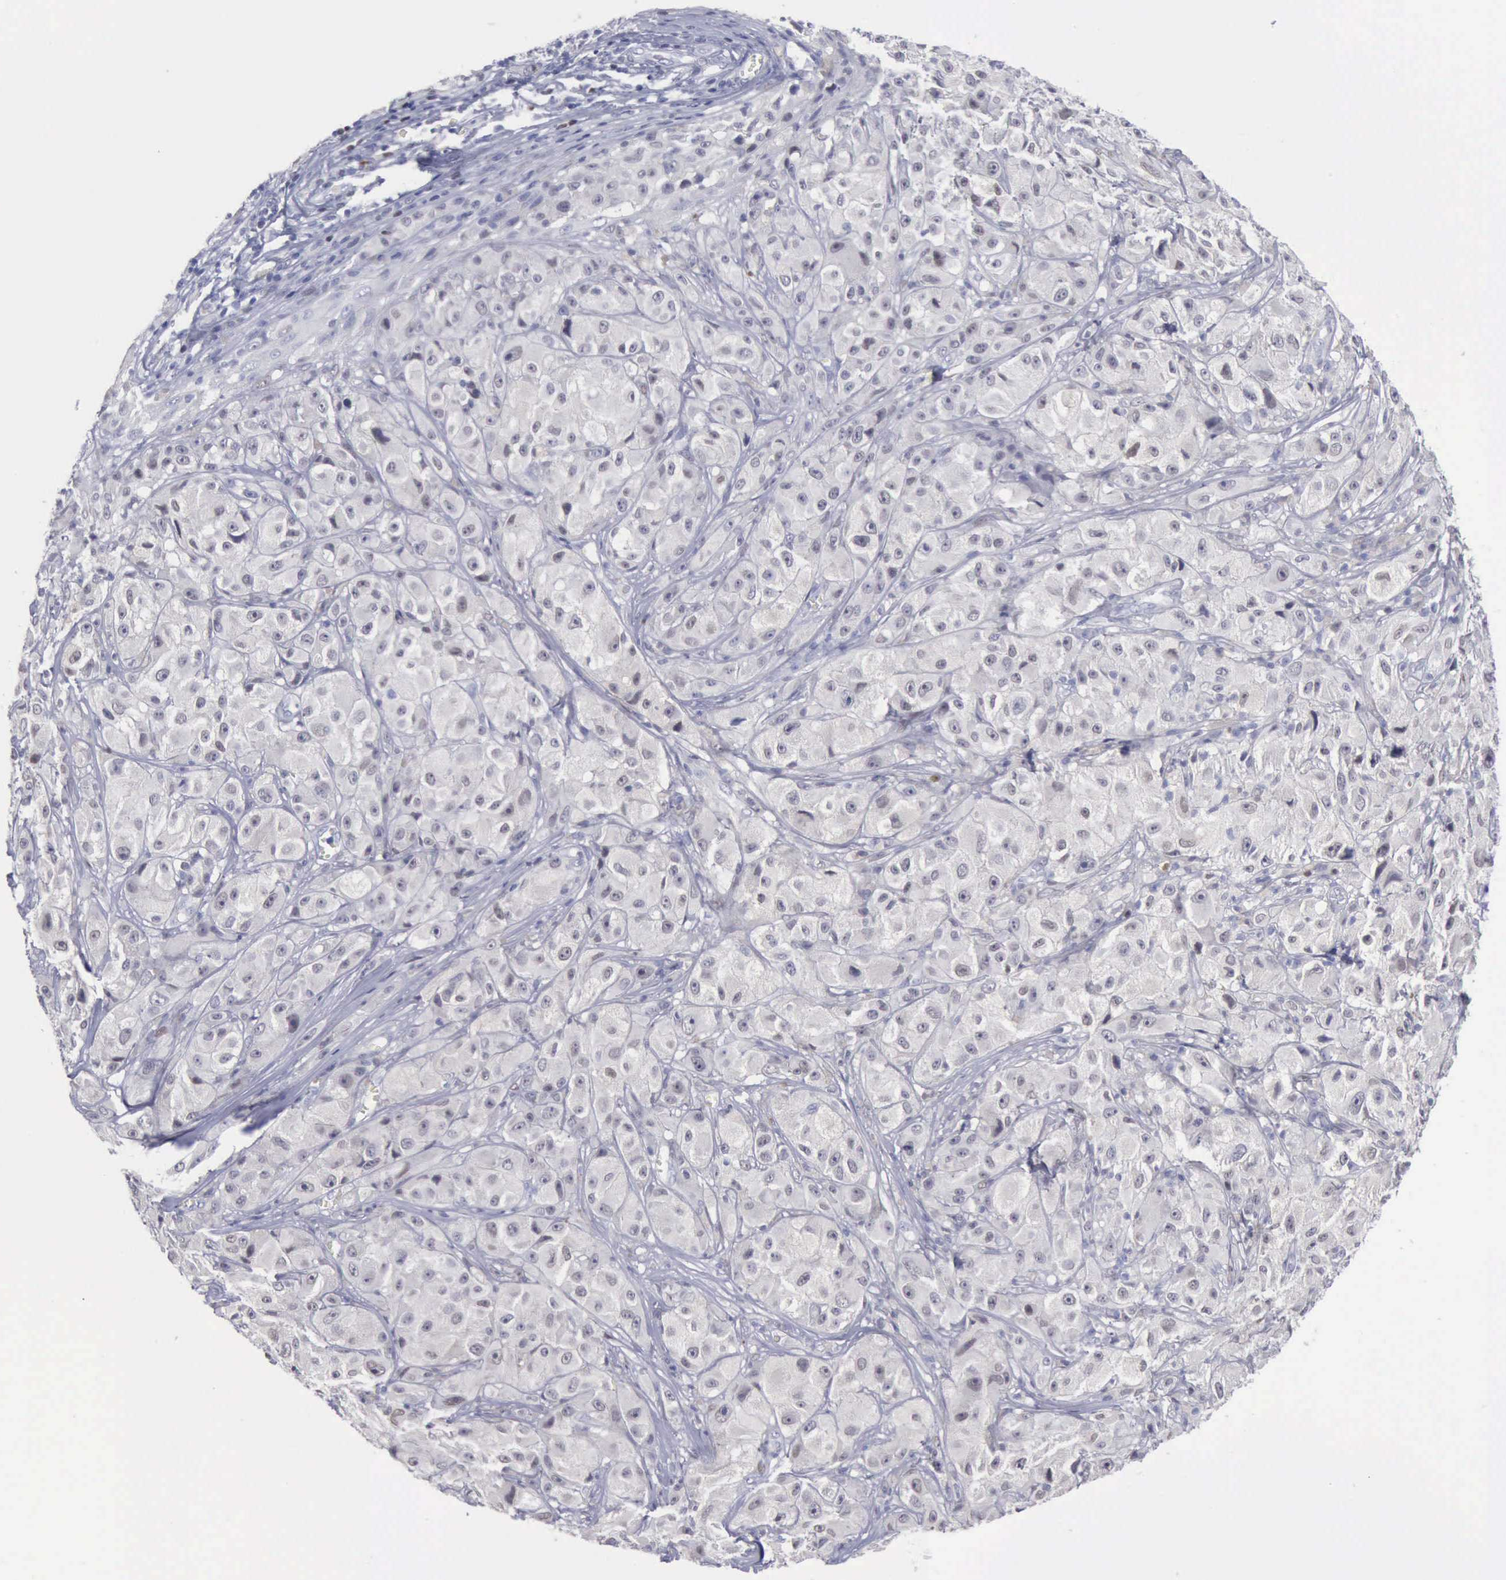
{"staining": {"intensity": "negative", "quantity": "none", "location": "none"}, "tissue": "melanoma", "cell_type": "Tumor cells", "image_type": "cancer", "snomed": [{"axis": "morphology", "description": "Malignant melanoma, NOS"}, {"axis": "topography", "description": "Skin"}], "caption": "Melanoma stained for a protein using immunohistochemistry (IHC) shows no positivity tumor cells.", "gene": "SATB2", "patient": {"sex": "male", "age": 56}}